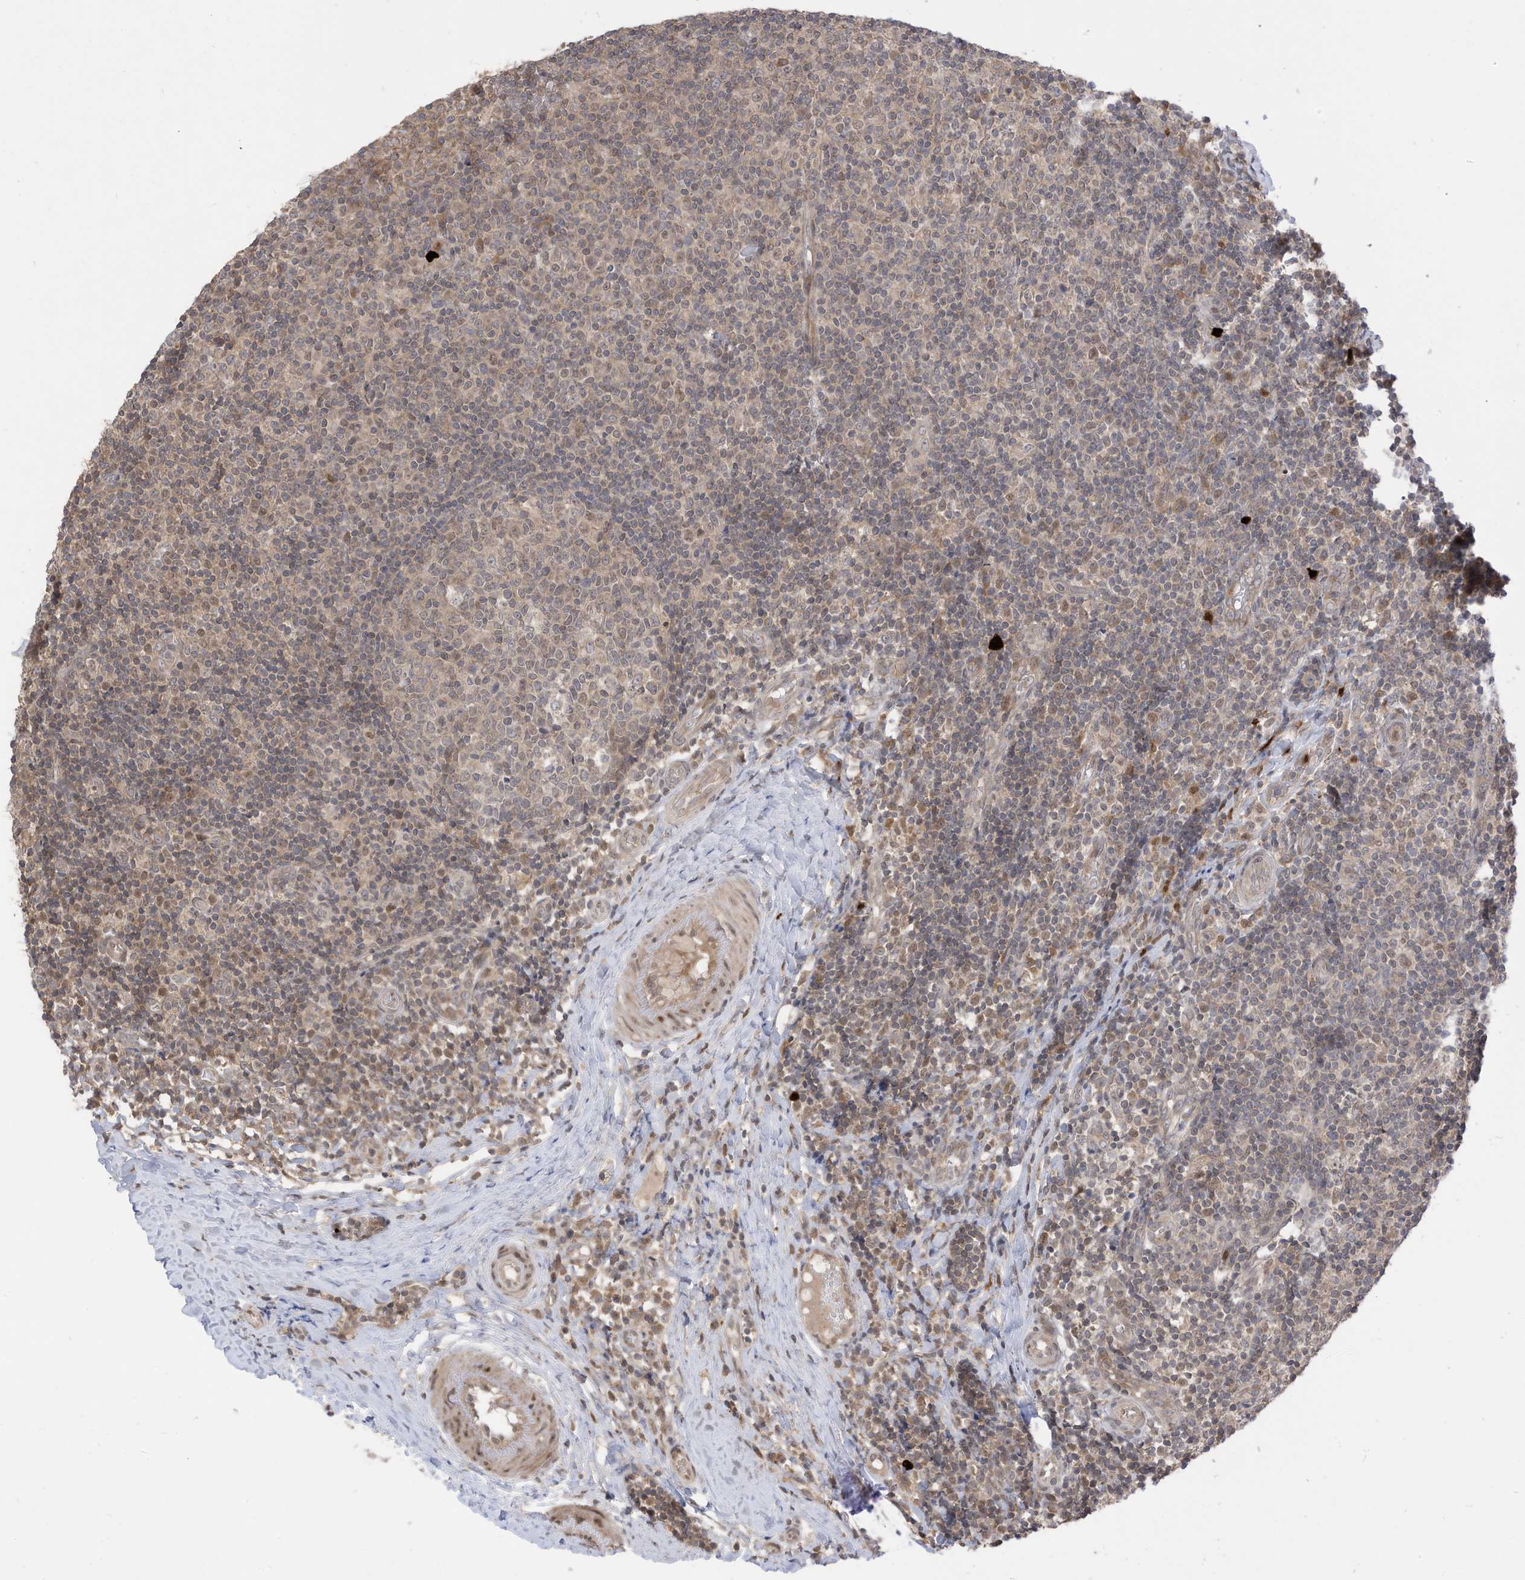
{"staining": {"intensity": "moderate", "quantity": "<25%", "location": "cytoplasmic/membranous"}, "tissue": "tonsil", "cell_type": "Germinal center cells", "image_type": "normal", "snomed": [{"axis": "morphology", "description": "Normal tissue, NOS"}, {"axis": "topography", "description": "Tonsil"}], "caption": "Tonsil stained with a brown dye reveals moderate cytoplasmic/membranous positive staining in about <25% of germinal center cells.", "gene": "CNKSR1", "patient": {"sex": "female", "age": 19}}